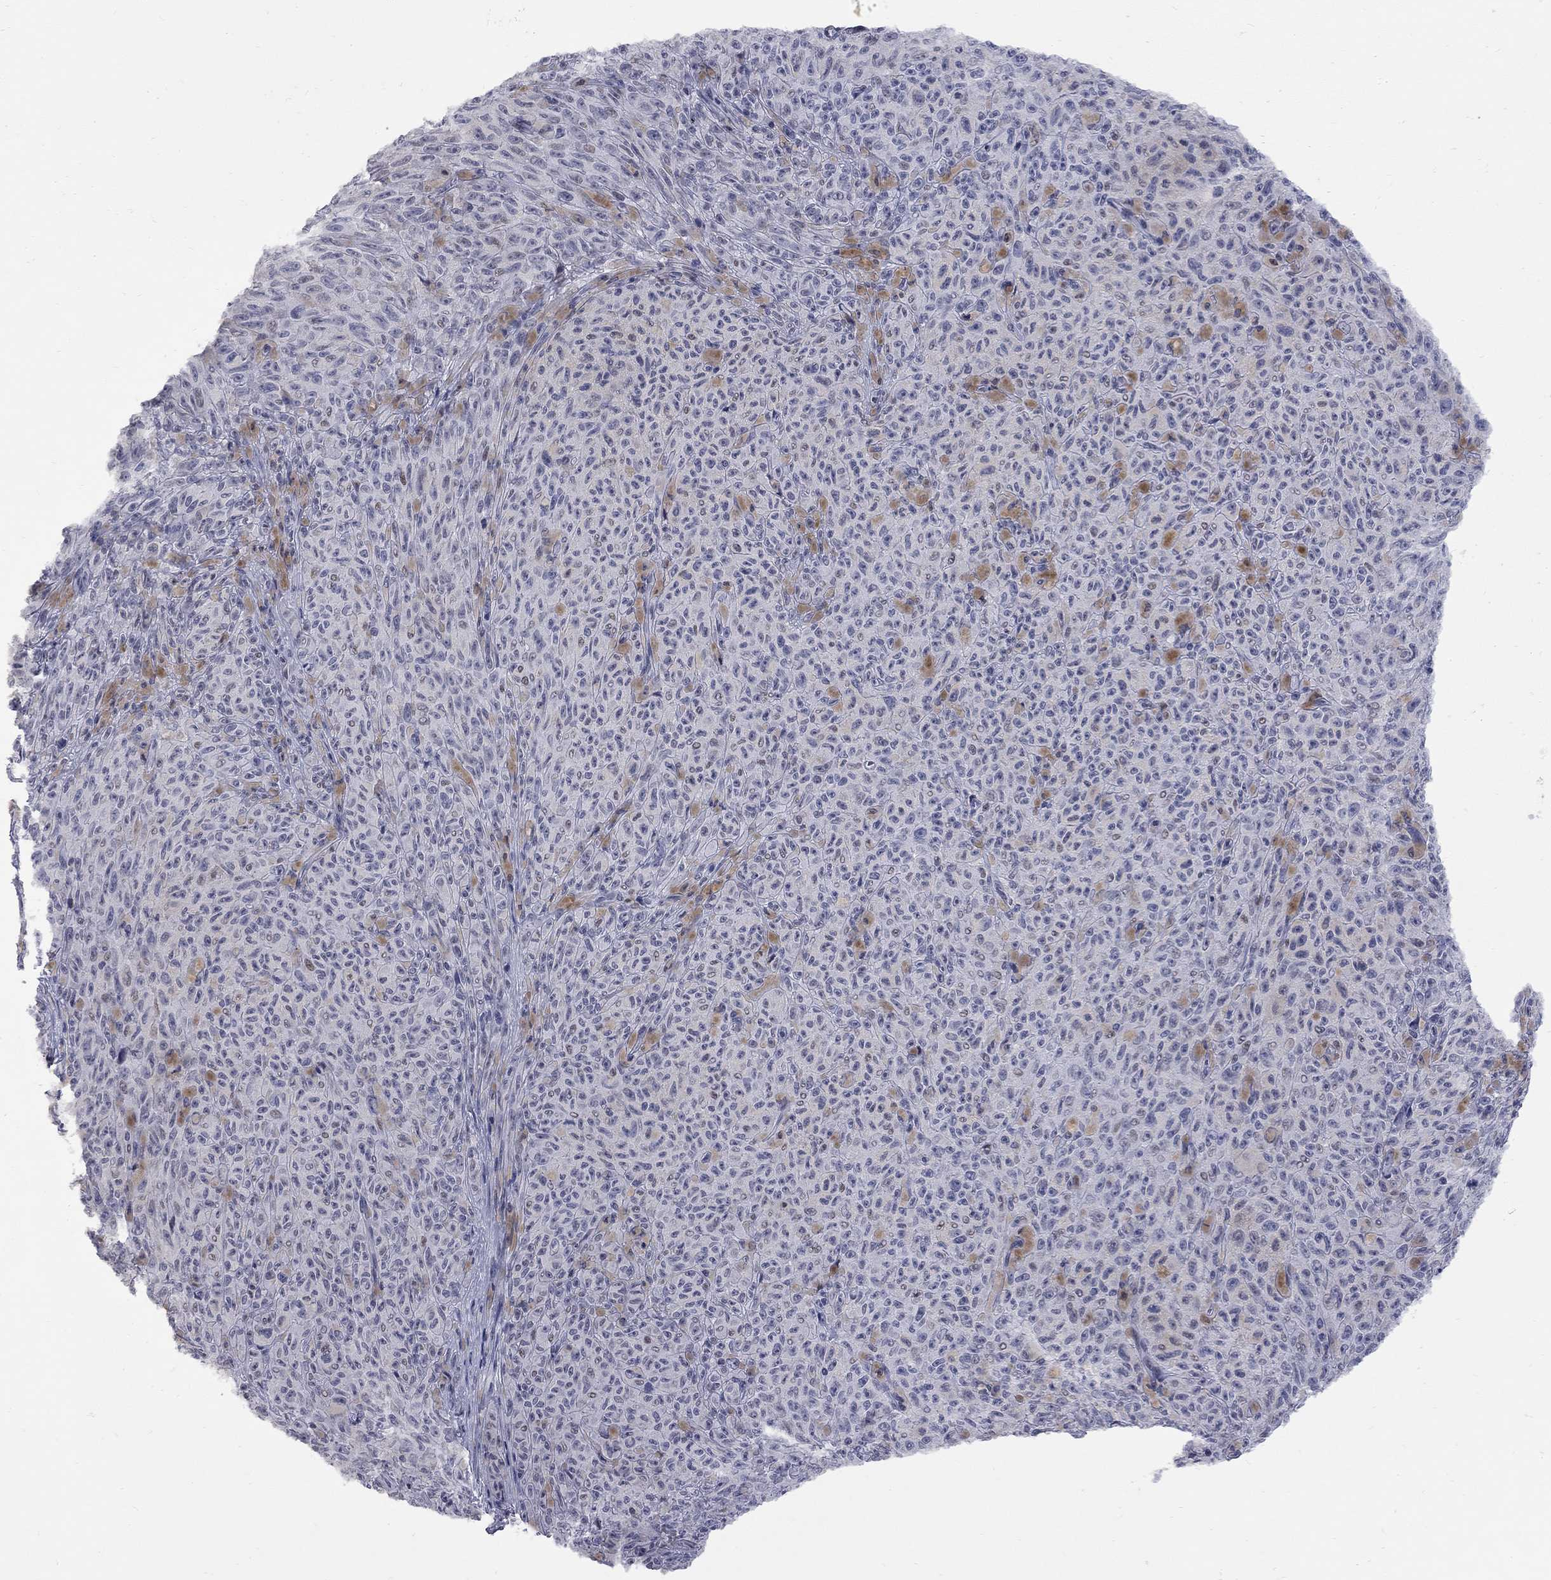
{"staining": {"intensity": "negative", "quantity": "none", "location": "none"}, "tissue": "melanoma", "cell_type": "Tumor cells", "image_type": "cancer", "snomed": [{"axis": "morphology", "description": "Malignant melanoma, NOS"}, {"axis": "topography", "description": "Skin"}], "caption": "Image shows no significant protein expression in tumor cells of melanoma.", "gene": "ZNF154", "patient": {"sex": "female", "age": 82}}